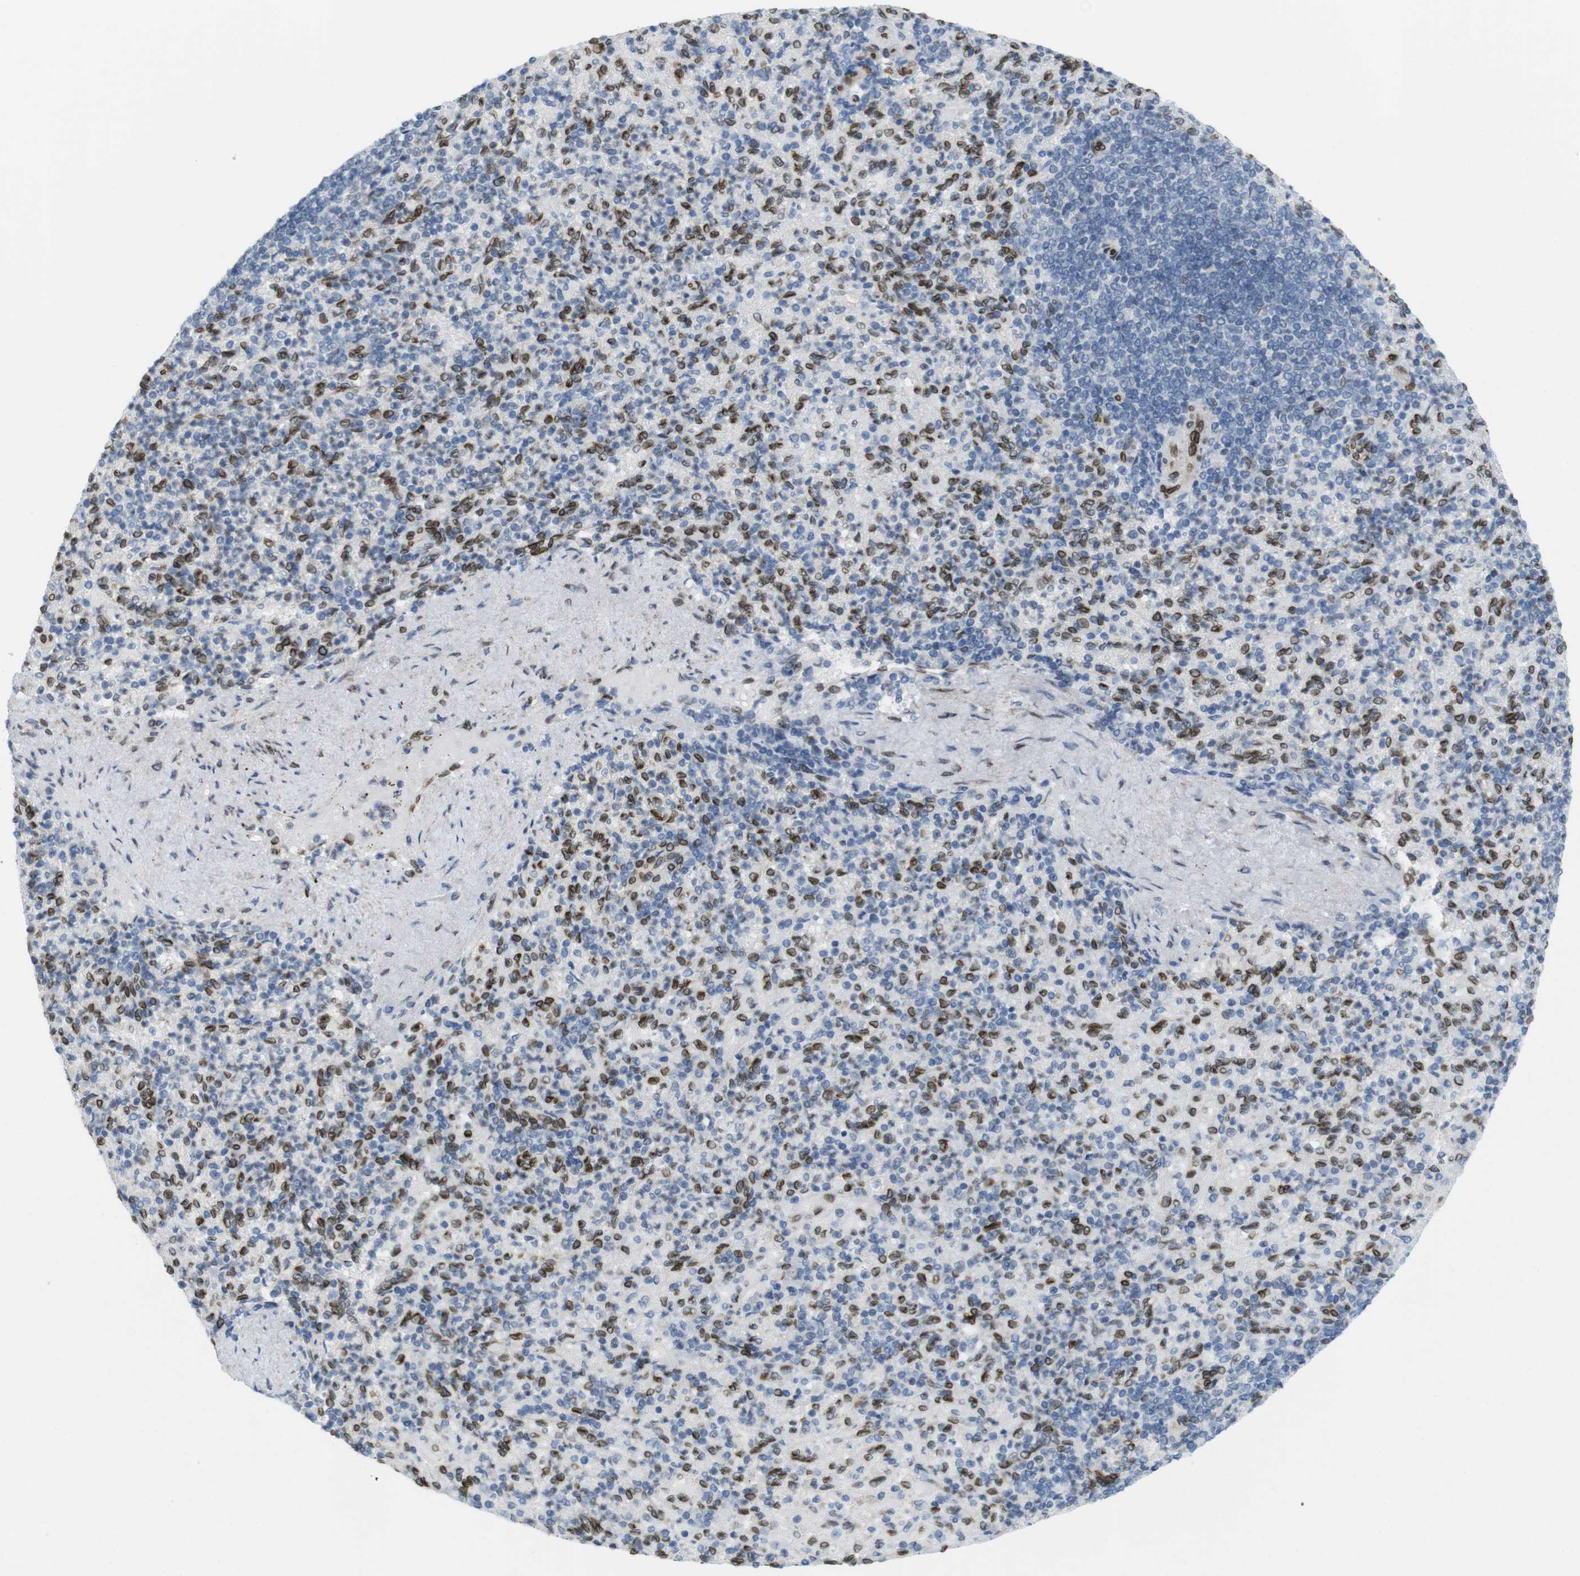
{"staining": {"intensity": "moderate", "quantity": "25%-75%", "location": "cytoplasmic/membranous,nuclear"}, "tissue": "spleen", "cell_type": "Cells in red pulp", "image_type": "normal", "snomed": [{"axis": "morphology", "description": "Normal tissue, NOS"}, {"axis": "topography", "description": "Spleen"}], "caption": "Human spleen stained with a brown dye demonstrates moderate cytoplasmic/membranous,nuclear positive staining in about 25%-75% of cells in red pulp.", "gene": "ARL6IP6", "patient": {"sex": "female", "age": 74}}